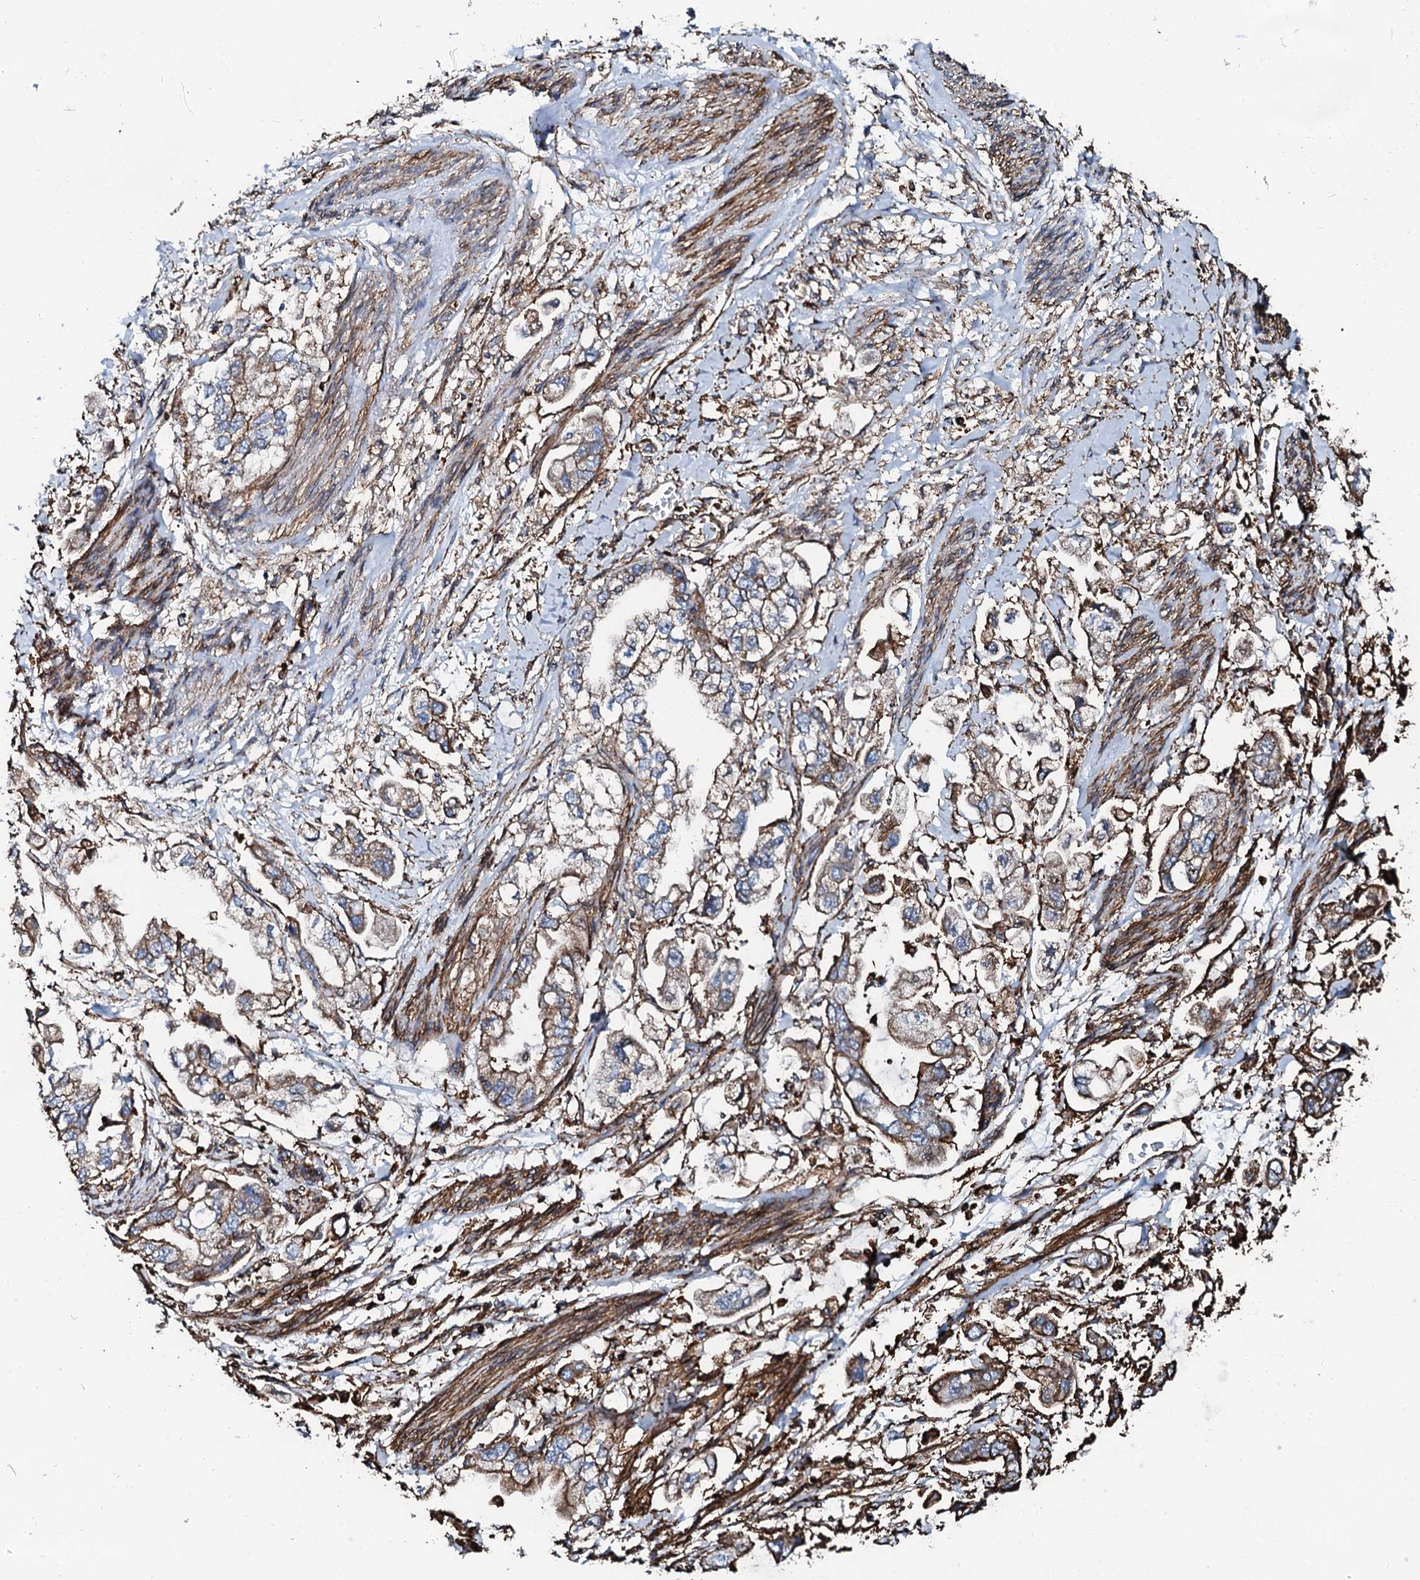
{"staining": {"intensity": "moderate", "quantity": ">75%", "location": "cytoplasmic/membranous"}, "tissue": "stomach cancer", "cell_type": "Tumor cells", "image_type": "cancer", "snomed": [{"axis": "morphology", "description": "Adenocarcinoma, NOS"}, {"axis": "topography", "description": "Stomach"}], "caption": "Immunohistochemical staining of adenocarcinoma (stomach) reveals medium levels of moderate cytoplasmic/membranous protein positivity in about >75% of tumor cells.", "gene": "INTS10", "patient": {"sex": "male", "age": 62}}